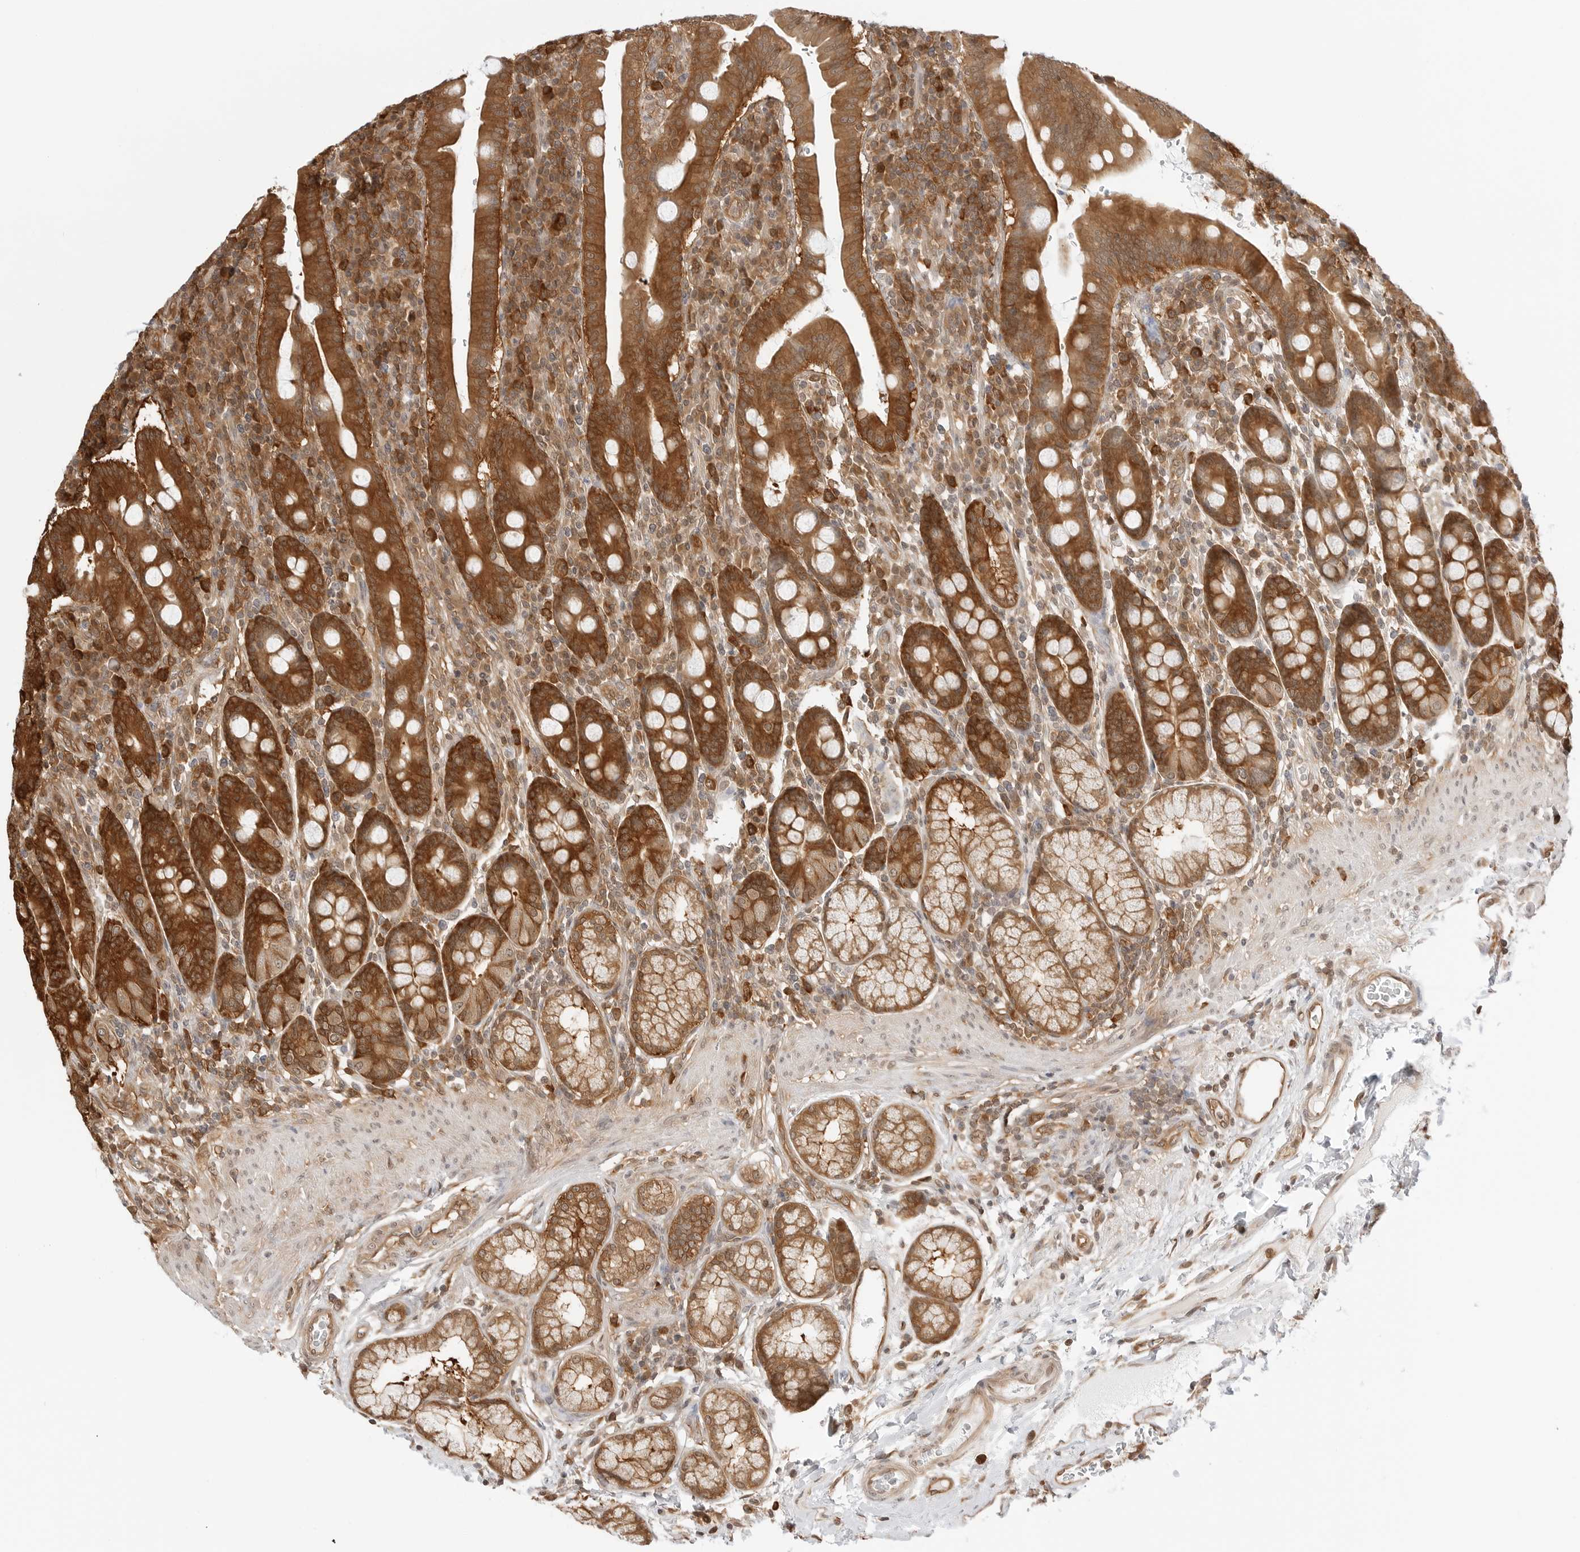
{"staining": {"intensity": "strong", "quantity": ">75%", "location": "cytoplasmic/membranous"}, "tissue": "duodenum", "cell_type": "Glandular cells", "image_type": "normal", "snomed": [{"axis": "morphology", "description": "Normal tissue, NOS"}, {"axis": "morphology", "description": "Adenocarcinoma, NOS"}, {"axis": "topography", "description": "Pancreas"}, {"axis": "topography", "description": "Duodenum"}], "caption": "A brown stain highlights strong cytoplasmic/membranous expression of a protein in glandular cells of normal human duodenum. (DAB (3,3'-diaminobenzidine) IHC with brightfield microscopy, high magnification).", "gene": "NUDC", "patient": {"sex": "male", "age": 50}}